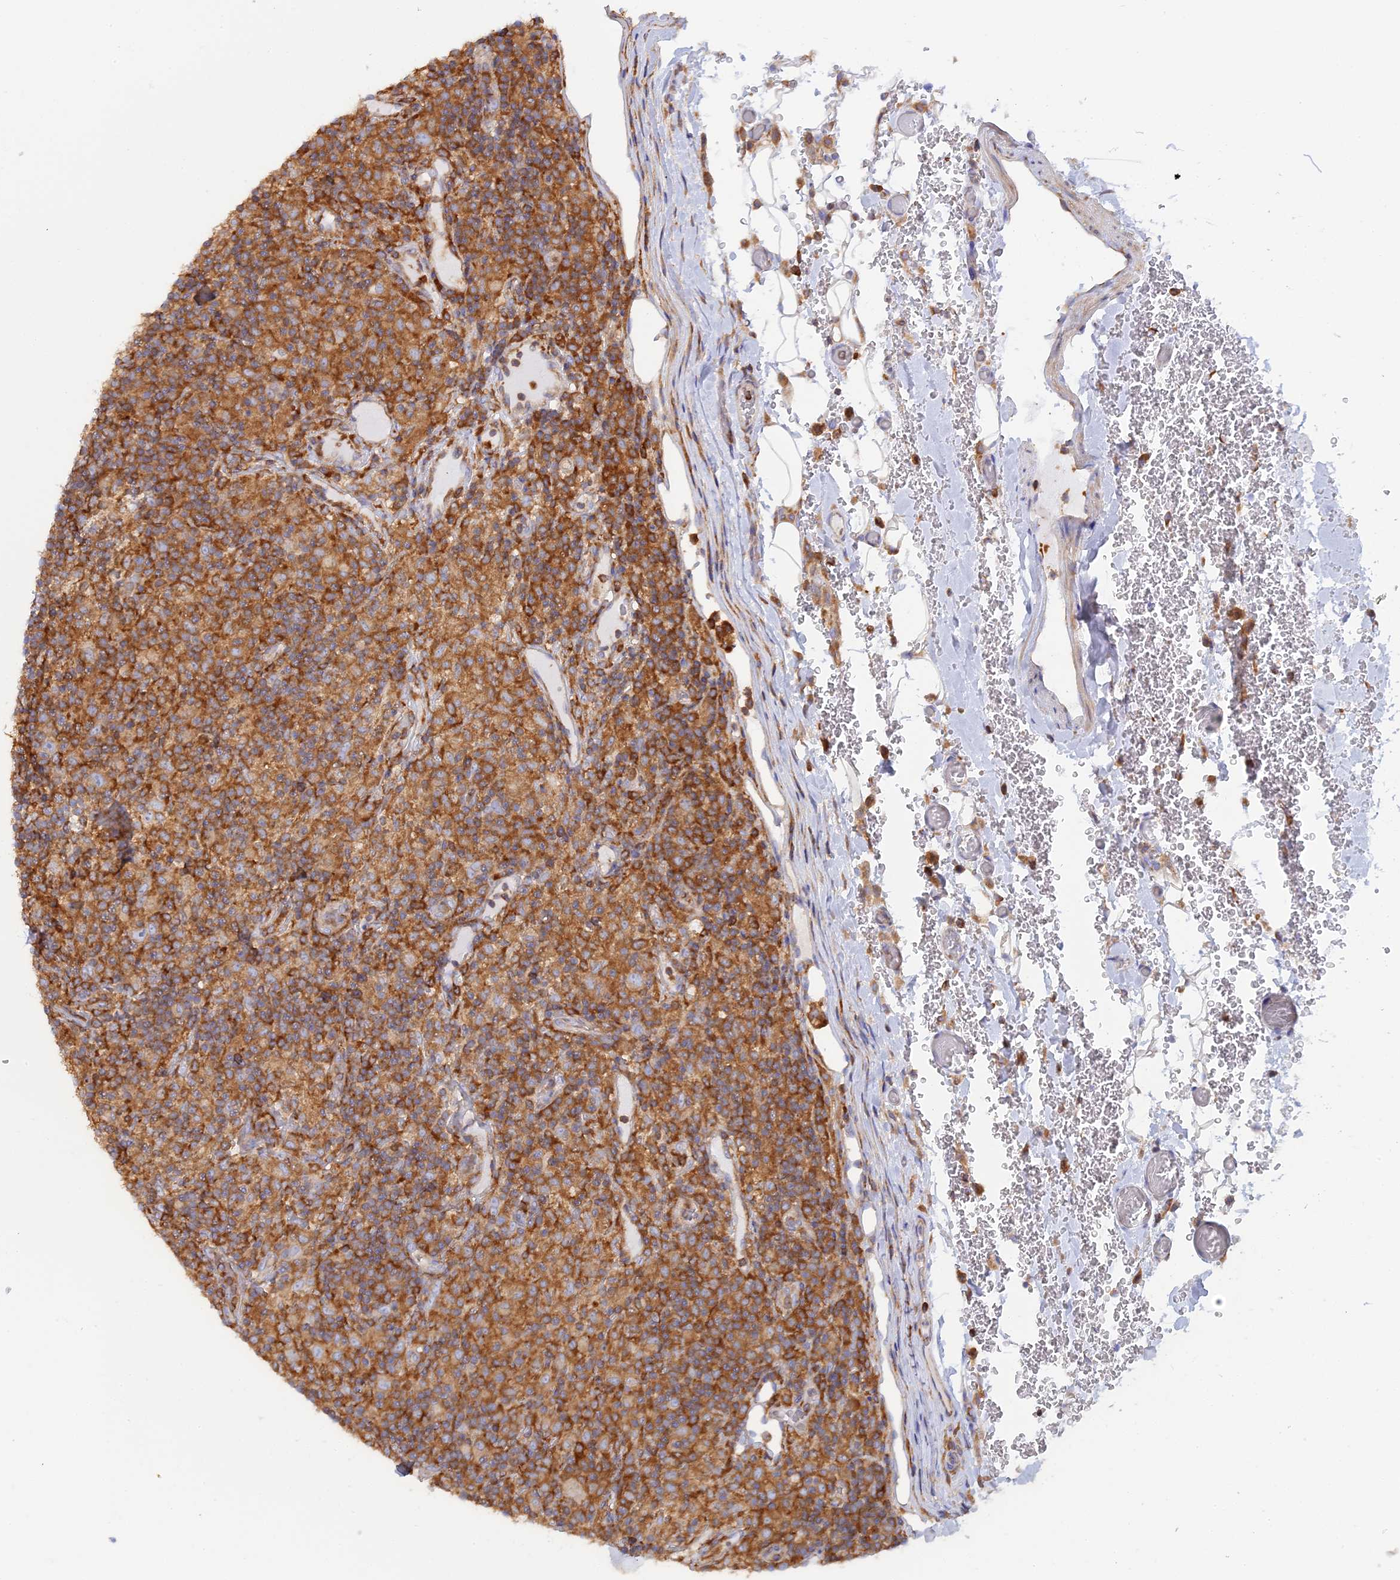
{"staining": {"intensity": "moderate", "quantity": ">75%", "location": "cytoplasmic/membranous"}, "tissue": "lymphoma", "cell_type": "Tumor cells", "image_type": "cancer", "snomed": [{"axis": "morphology", "description": "Hodgkin's disease, NOS"}, {"axis": "topography", "description": "Lymph node"}], "caption": "Immunohistochemical staining of lymphoma exhibits medium levels of moderate cytoplasmic/membranous positivity in approximately >75% of tumor cells.", "gene": "GMIP", "patient": {"sex": "male", "age": 70}}